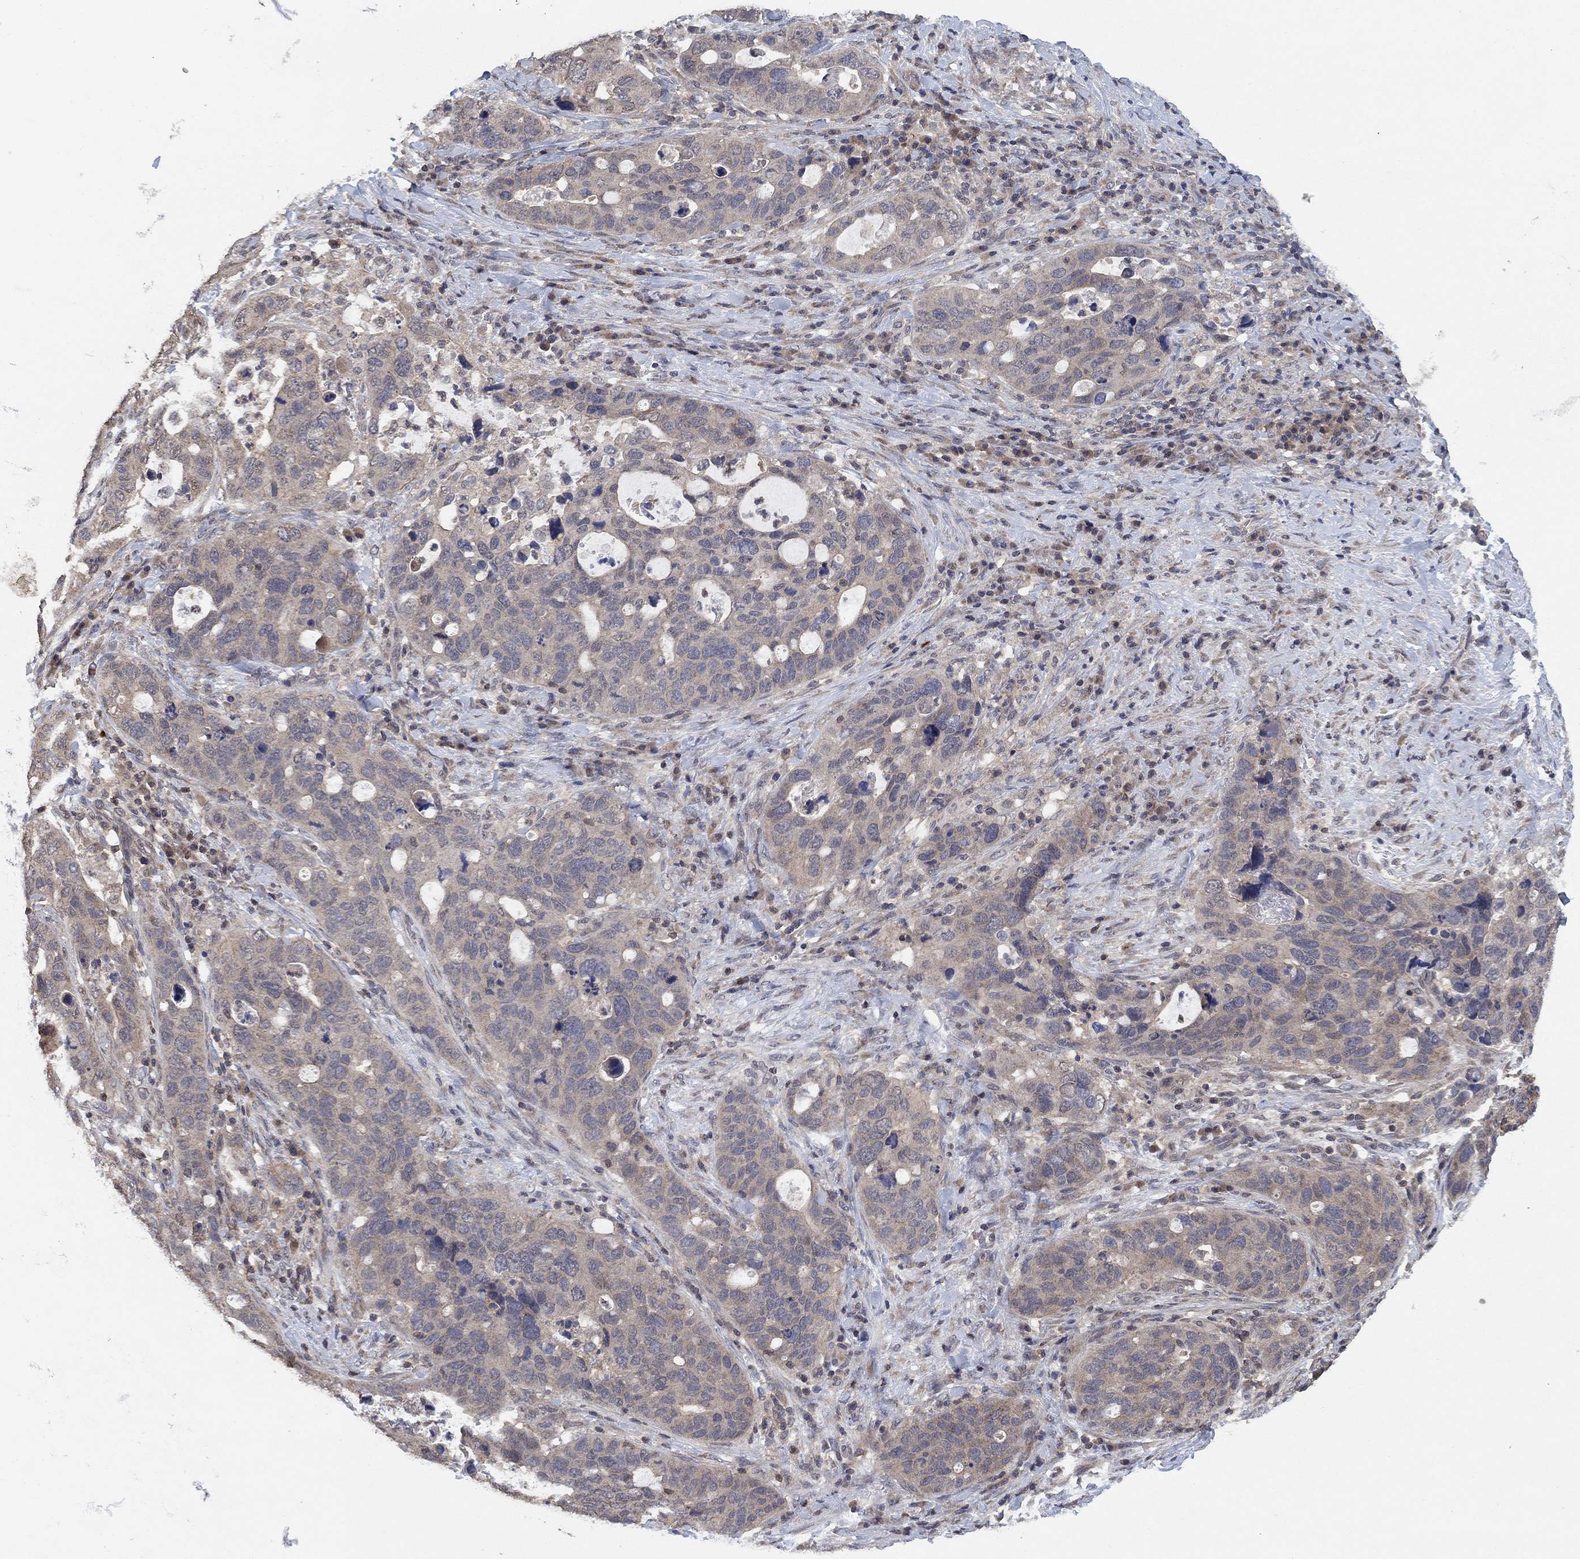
{"staining": {"intensity": "weak", "quantity": "<25%", "location": "cytoplasmic/membranous"}, "tissue": "stomach cancer", "cell_type": "Tumor cells", "image_type": "cancer", "snomed": [{"axis": "morphology", "description": "Adenocarcinoma, NOS"}, {"axis": "topography", "description": "Stomach"}], "caption": "This image is of stomach cancer (adenocarcinoma) stained with immunohistochemistry to label a protein in brown with the nuclei are counter-stained blue. There is no staining in tumor cells.", "gene": "CCDC43", "patient": {"sex": "male", "age": 54}}